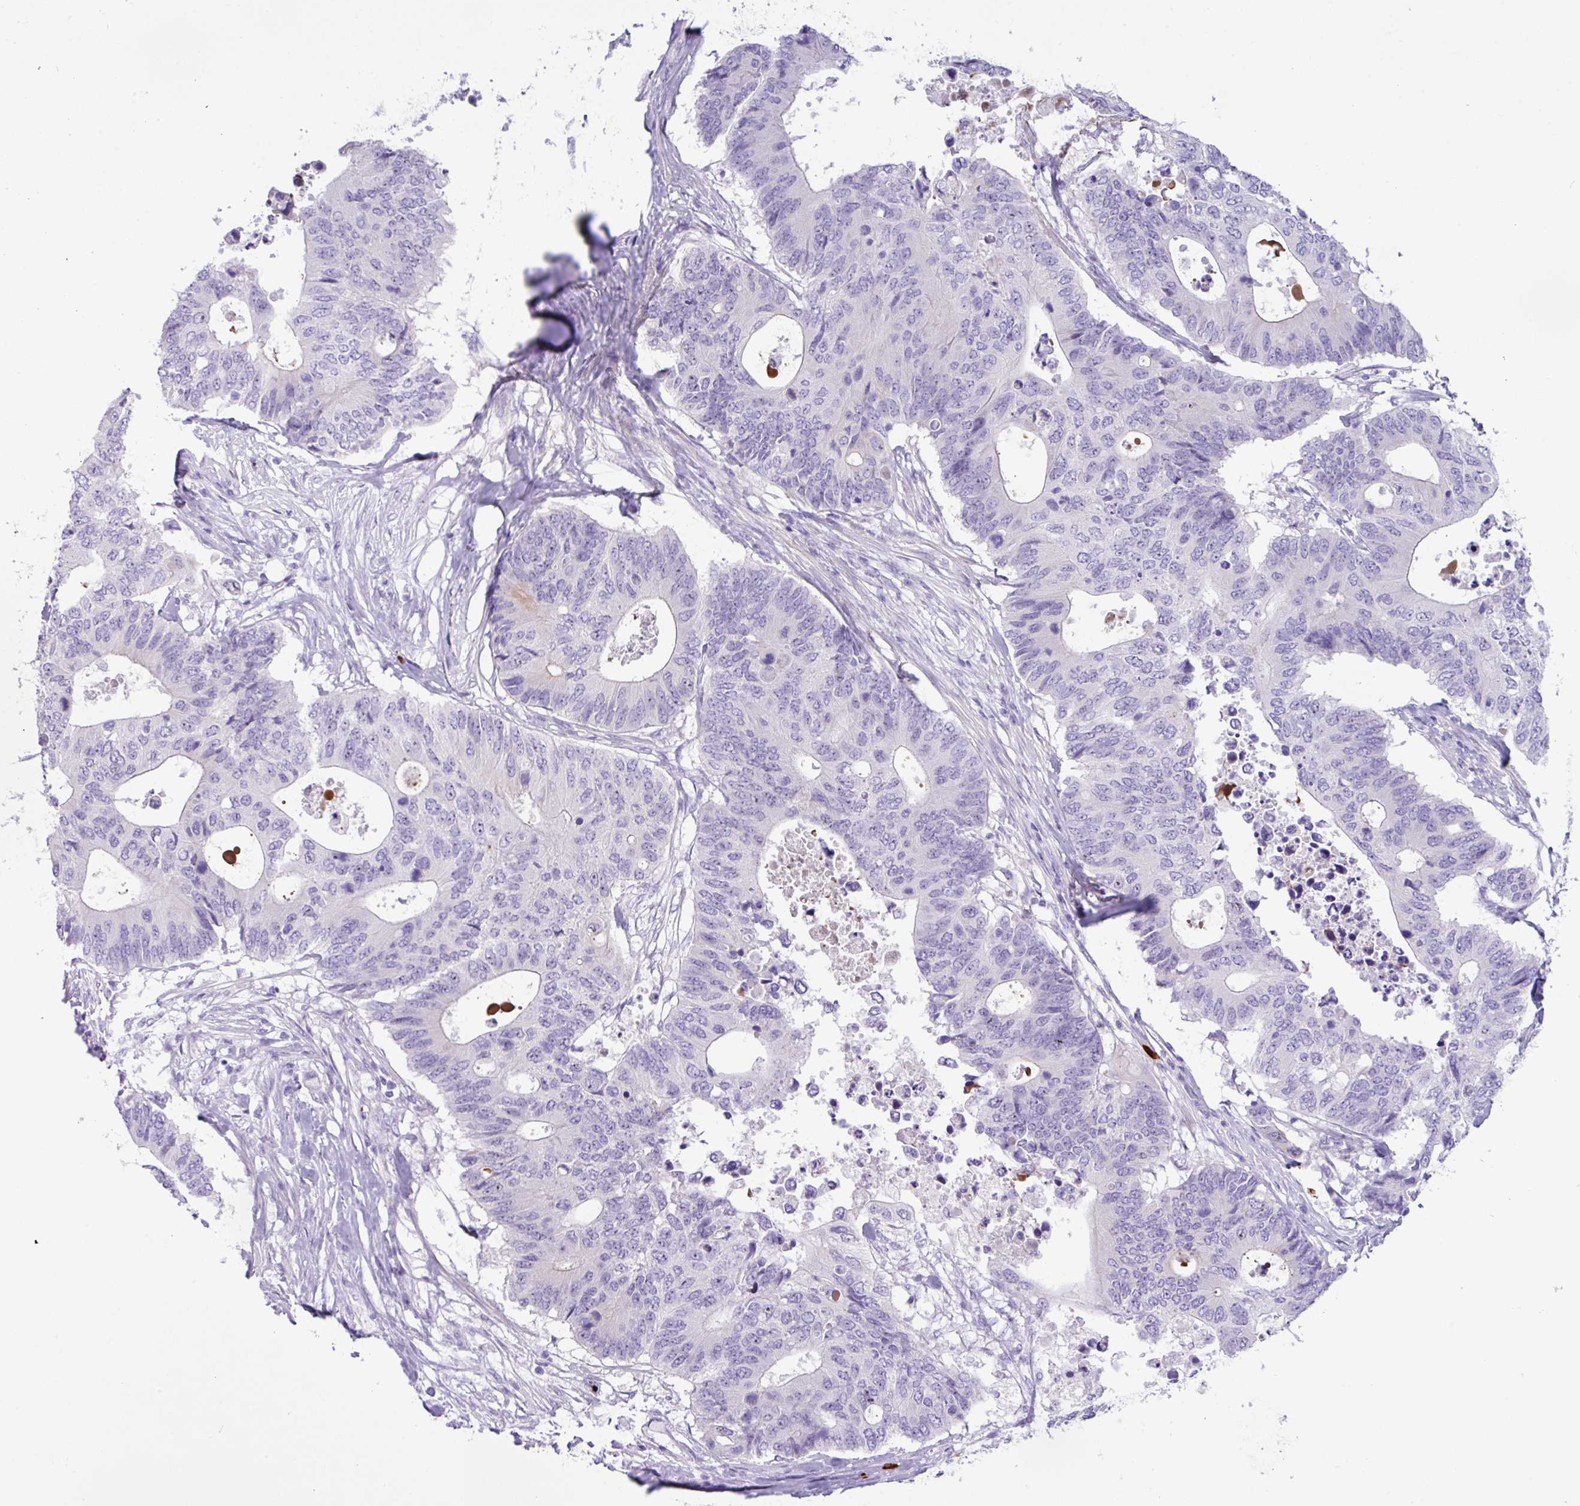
{"staining": {"intensity": "negative", "quantity": "none", "location": "none"}, "tissue": "colorectal cancer", "cell_type": "Tumor cells", "image_type": "cancer", "snomed": [{"axis": "morphology", "description": "Adenocarcinoma, NOS"}, {"axis": "topography", "description": "Colon"}], "caption": "DAB immunohistochemical staining of colorectal cancer (adenocarcinoma) exhibits no significant positivity in tumor cells.", "gene": "MRM2", "patient": {"sex": "male", "age": 71}}